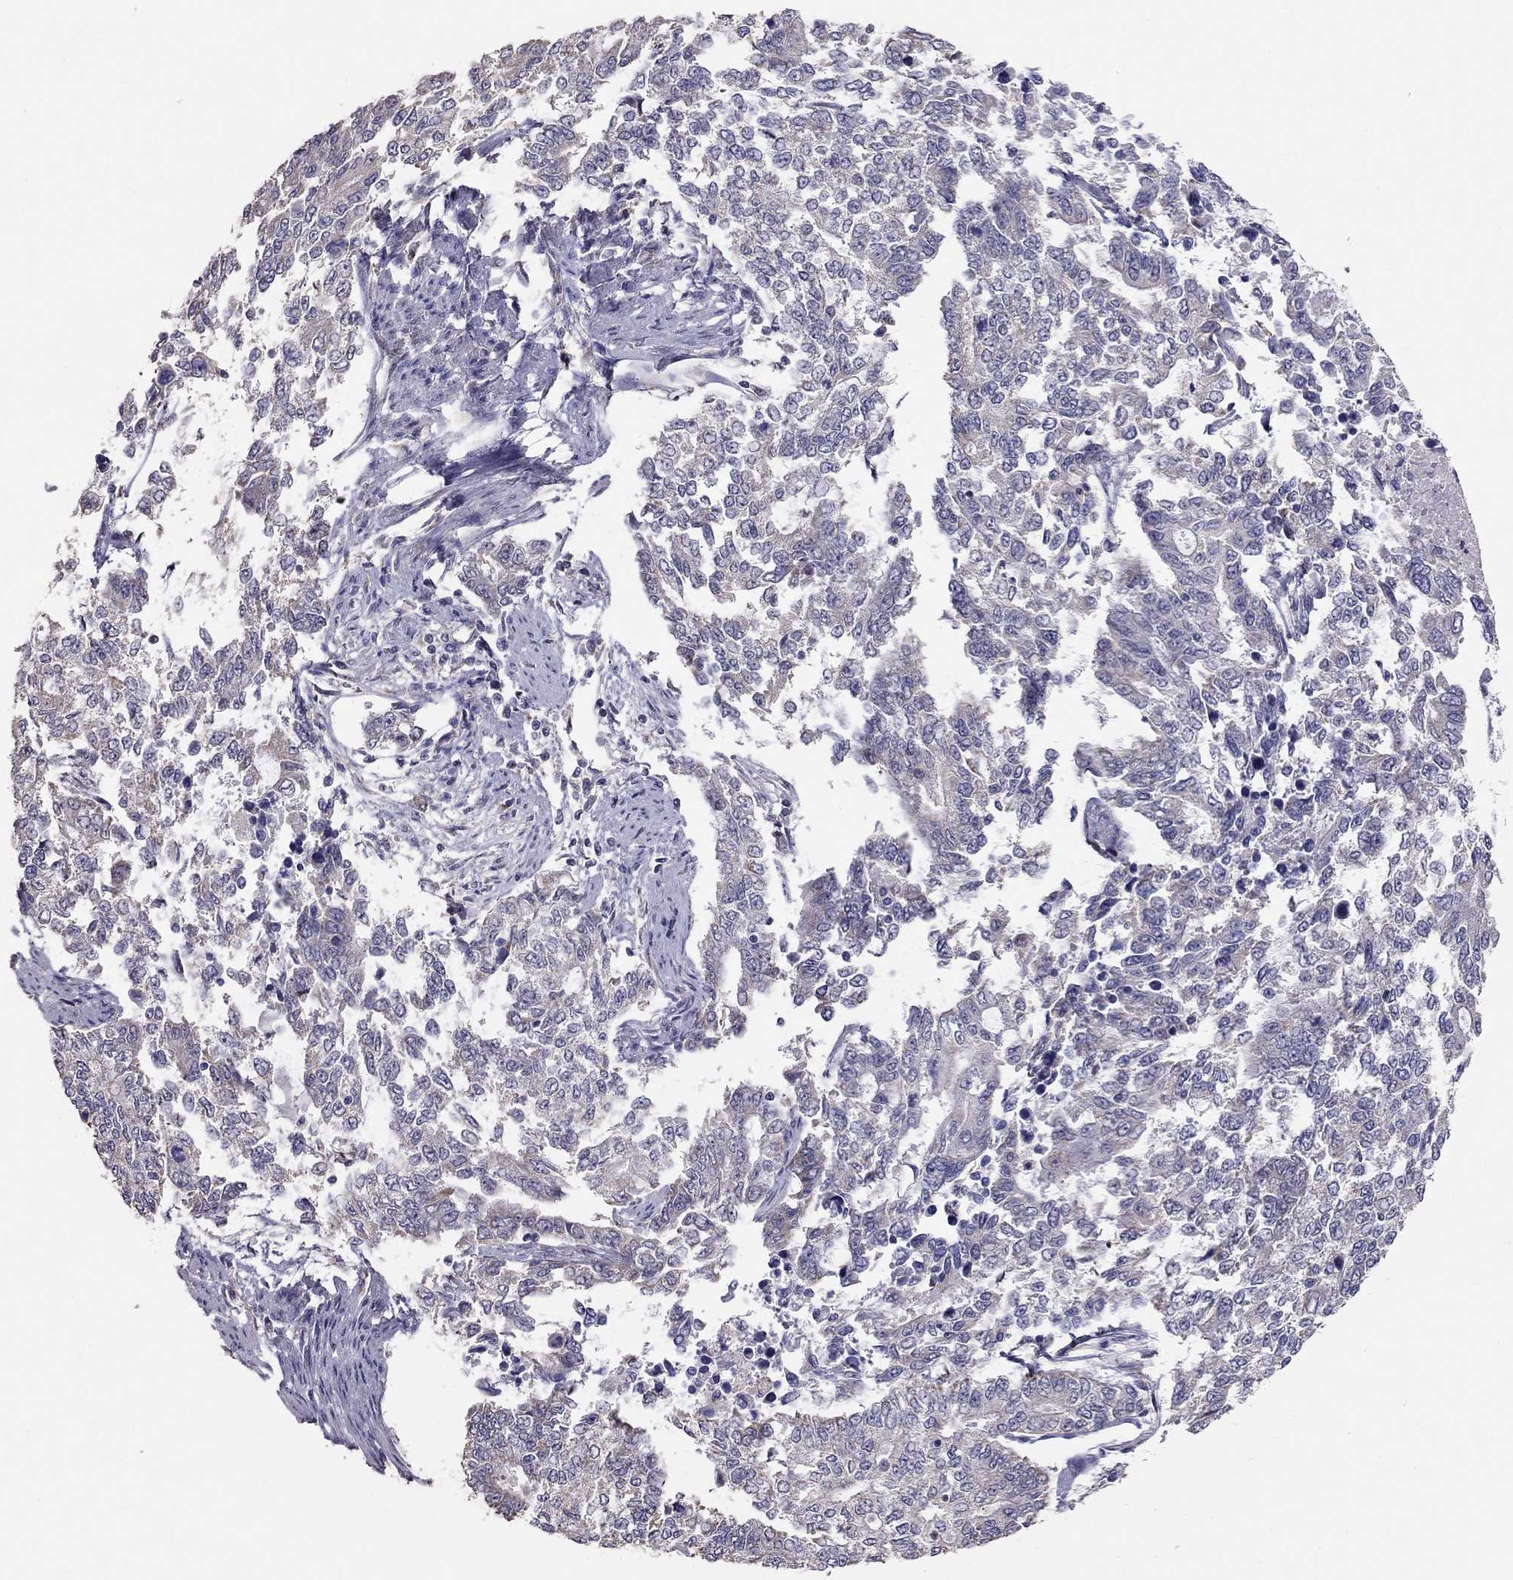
{"staining": {"intensity": "negative", "quantity": "none", "location": "none"}, "tissue": "endometrial cancer", "cell_type": "Tumor cells", "image_type": "cancer", "snomed": [{"axis": "morphology", "description": "Adenocarcinoma, NOS"}, {"axis": "topography", "description": "Uterus"}], "caption": "Immunohistochemical staining of endometrial adenocarcinoma exhibits no significant expression in tumor cells.", "gene": "LRIT3", "patient": {"sex": "female", "age": 59}}